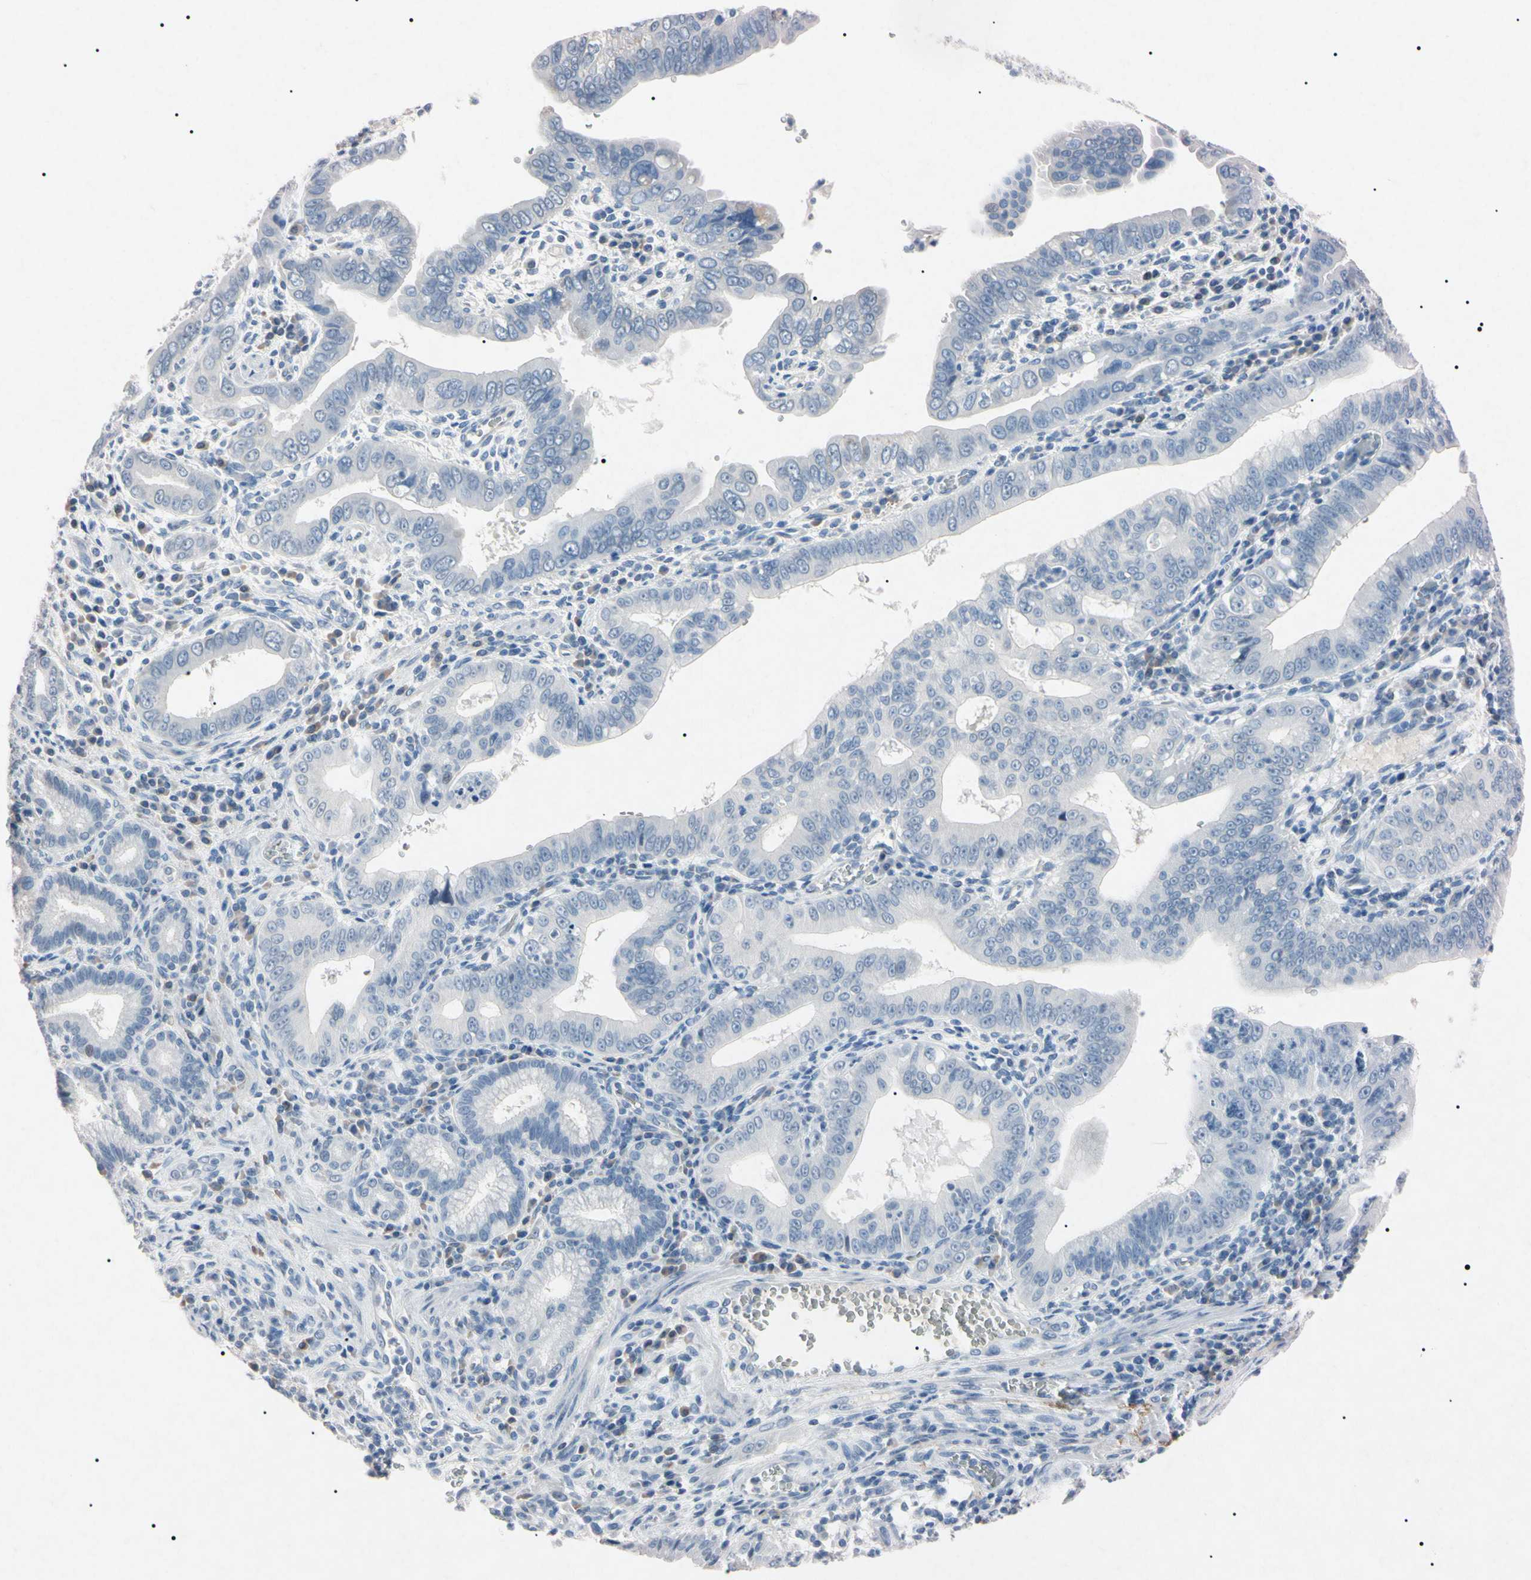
{"staining": {"intensity": "negative", "quantity": "none", "location": "none"}, "tissue": "pancreatic cancer", "cell_type": "Tumor cells", "image_type": "cancer", "snomed": [{"axis": "morphology", "description": "Normal tissue, NOS"}, {"axis": "topography", "description": "Lymph node"}], "caption": "Tumor cells are negative for brown protein staining in pancreatic cancer.", "gene": "ELN", "patient": {"sex": "male", "age": 50}}